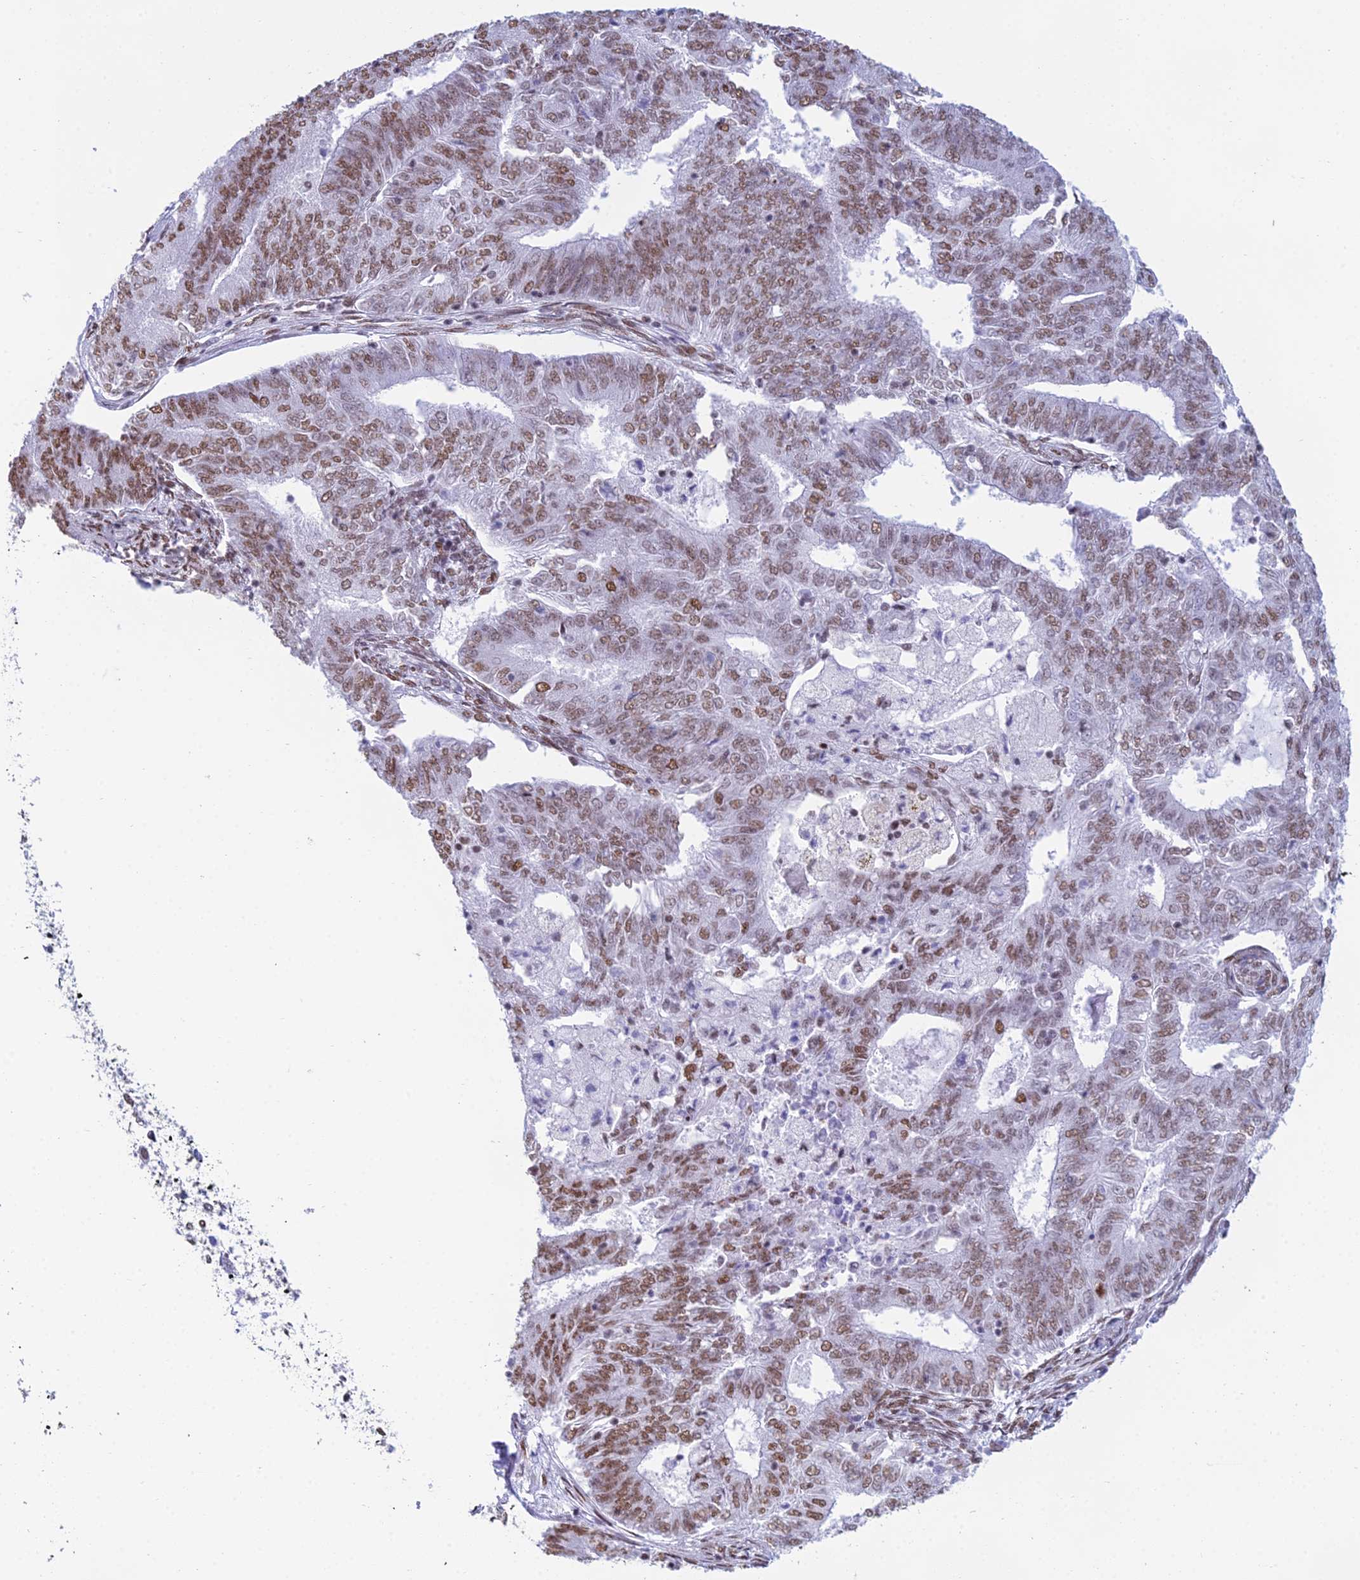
{"staining": {"intensity": "moderate", "quantity": ">75%", "location": "nuclear"}, "tissue": "endometrial cancer", "cell_type": "Tumor cells", "image_type": "cancer", "snomed": [{"axis": "morphology", "description": "Adenocarcinoma, NOS"}, {"axis": "topography", "description": "Endometrium"}], "caption": "Immunohistochemistry micrograph of human endometrial adenocarcinoma stained for a protein (brown), which reveals medium levels of moderate nuclear staining in about >75% of tumor cells.", "gene": "CDC26", "patient": {"sex": "female", "age": 62}}